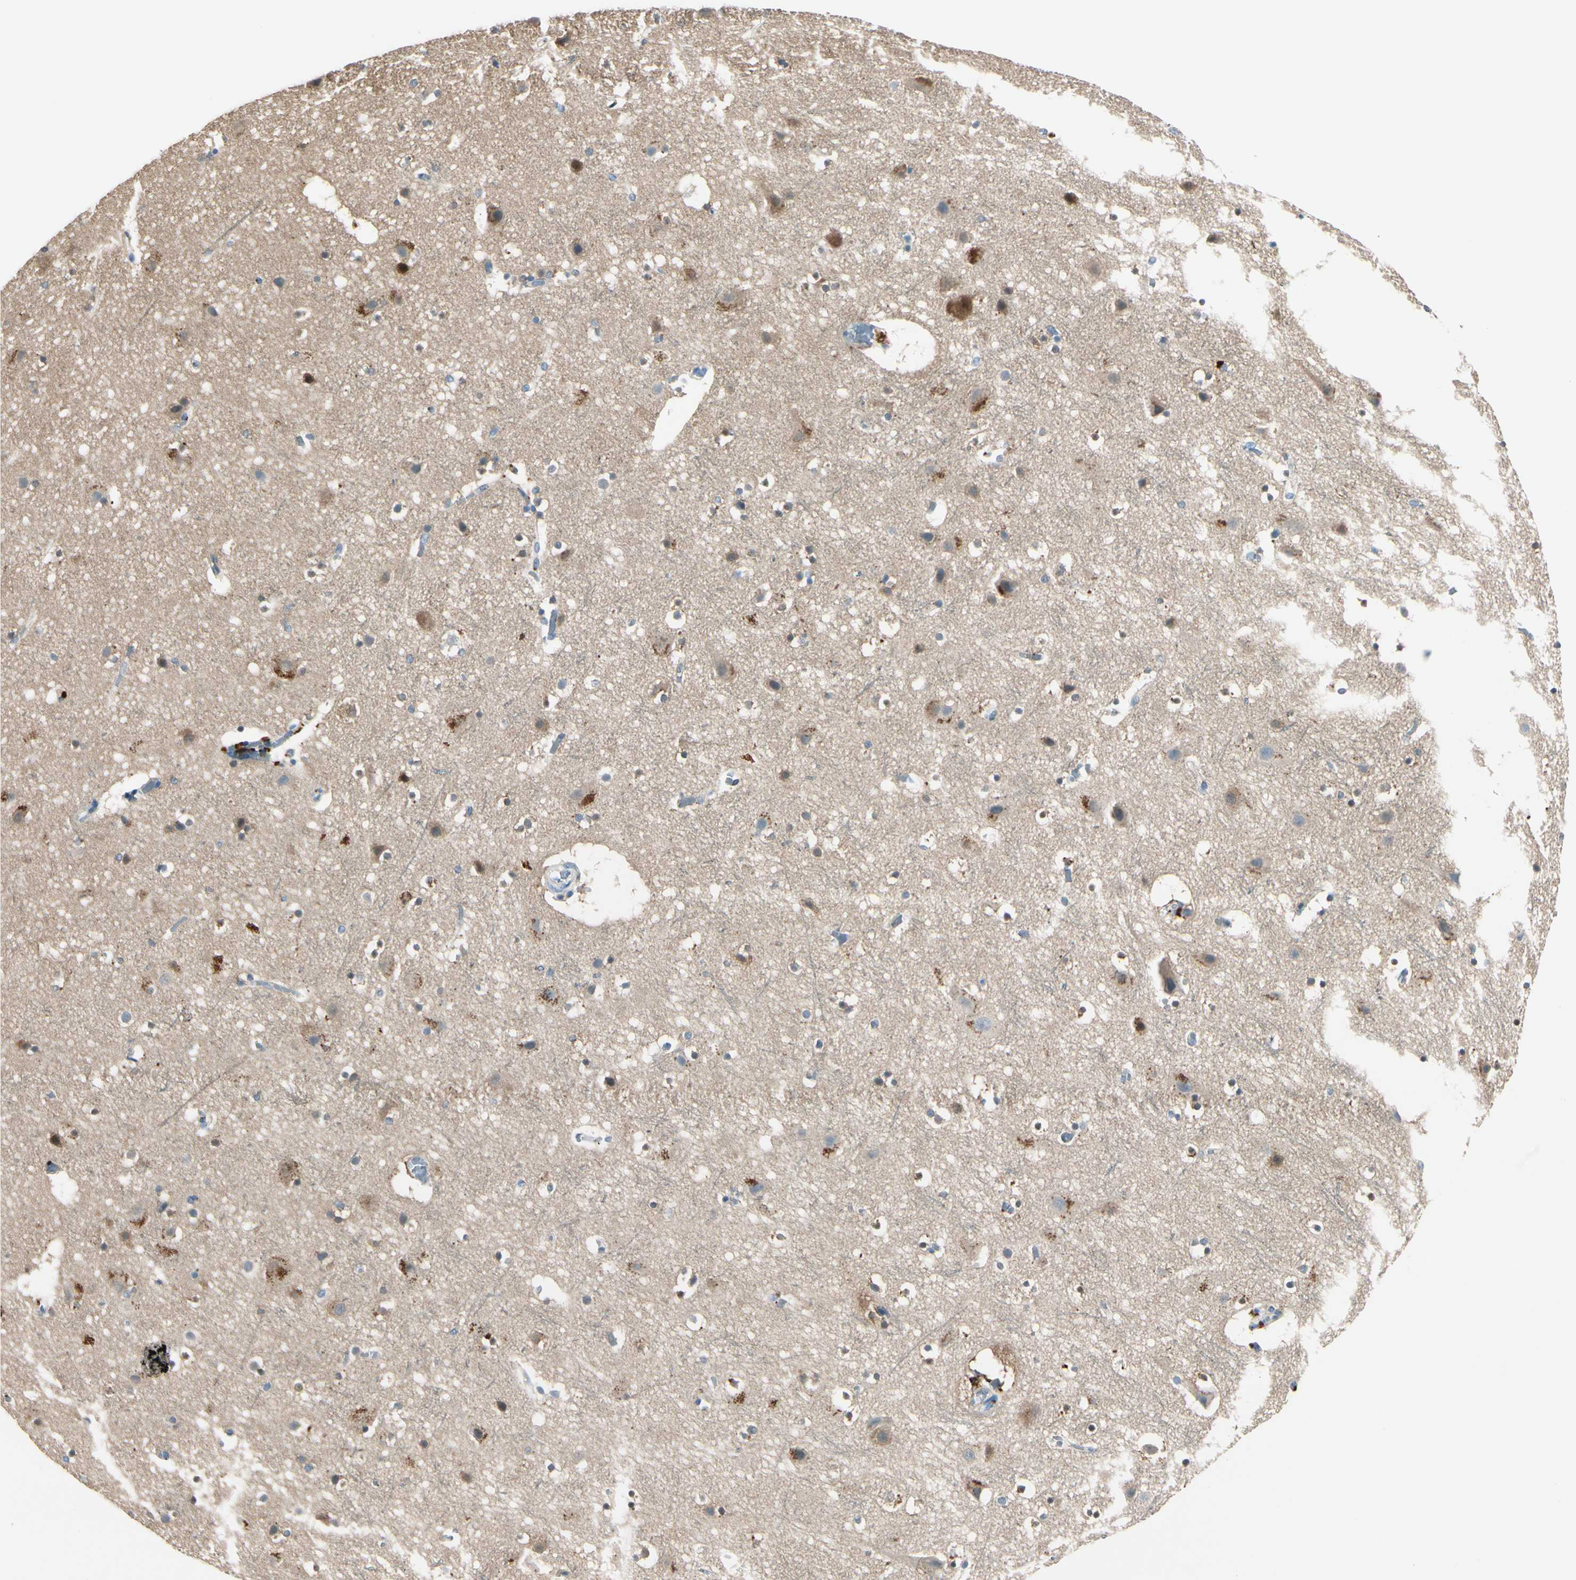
{"staining": {"intensity": "moderate", "quantity": ">75%", "location": "cytoplasmic/membranous"}, "tissue": "cerebral cortex", "cell_type": "Endothelial cells", "image_type": "normal", "snomed": [{"axis": "morphology", "description": "Normal tissue, NOS"}, {"axis": "topography", "description": "Cerebral cortex"}], "caption": "Immunohistochemical staining of unremarkable cerebral cortex exhibits moderate cytoplasmic/membranous protein expression in approximately >75% of endothelial cells.", "gene": "PEBP1", "patient": {"sex": "male", "age": 45}}